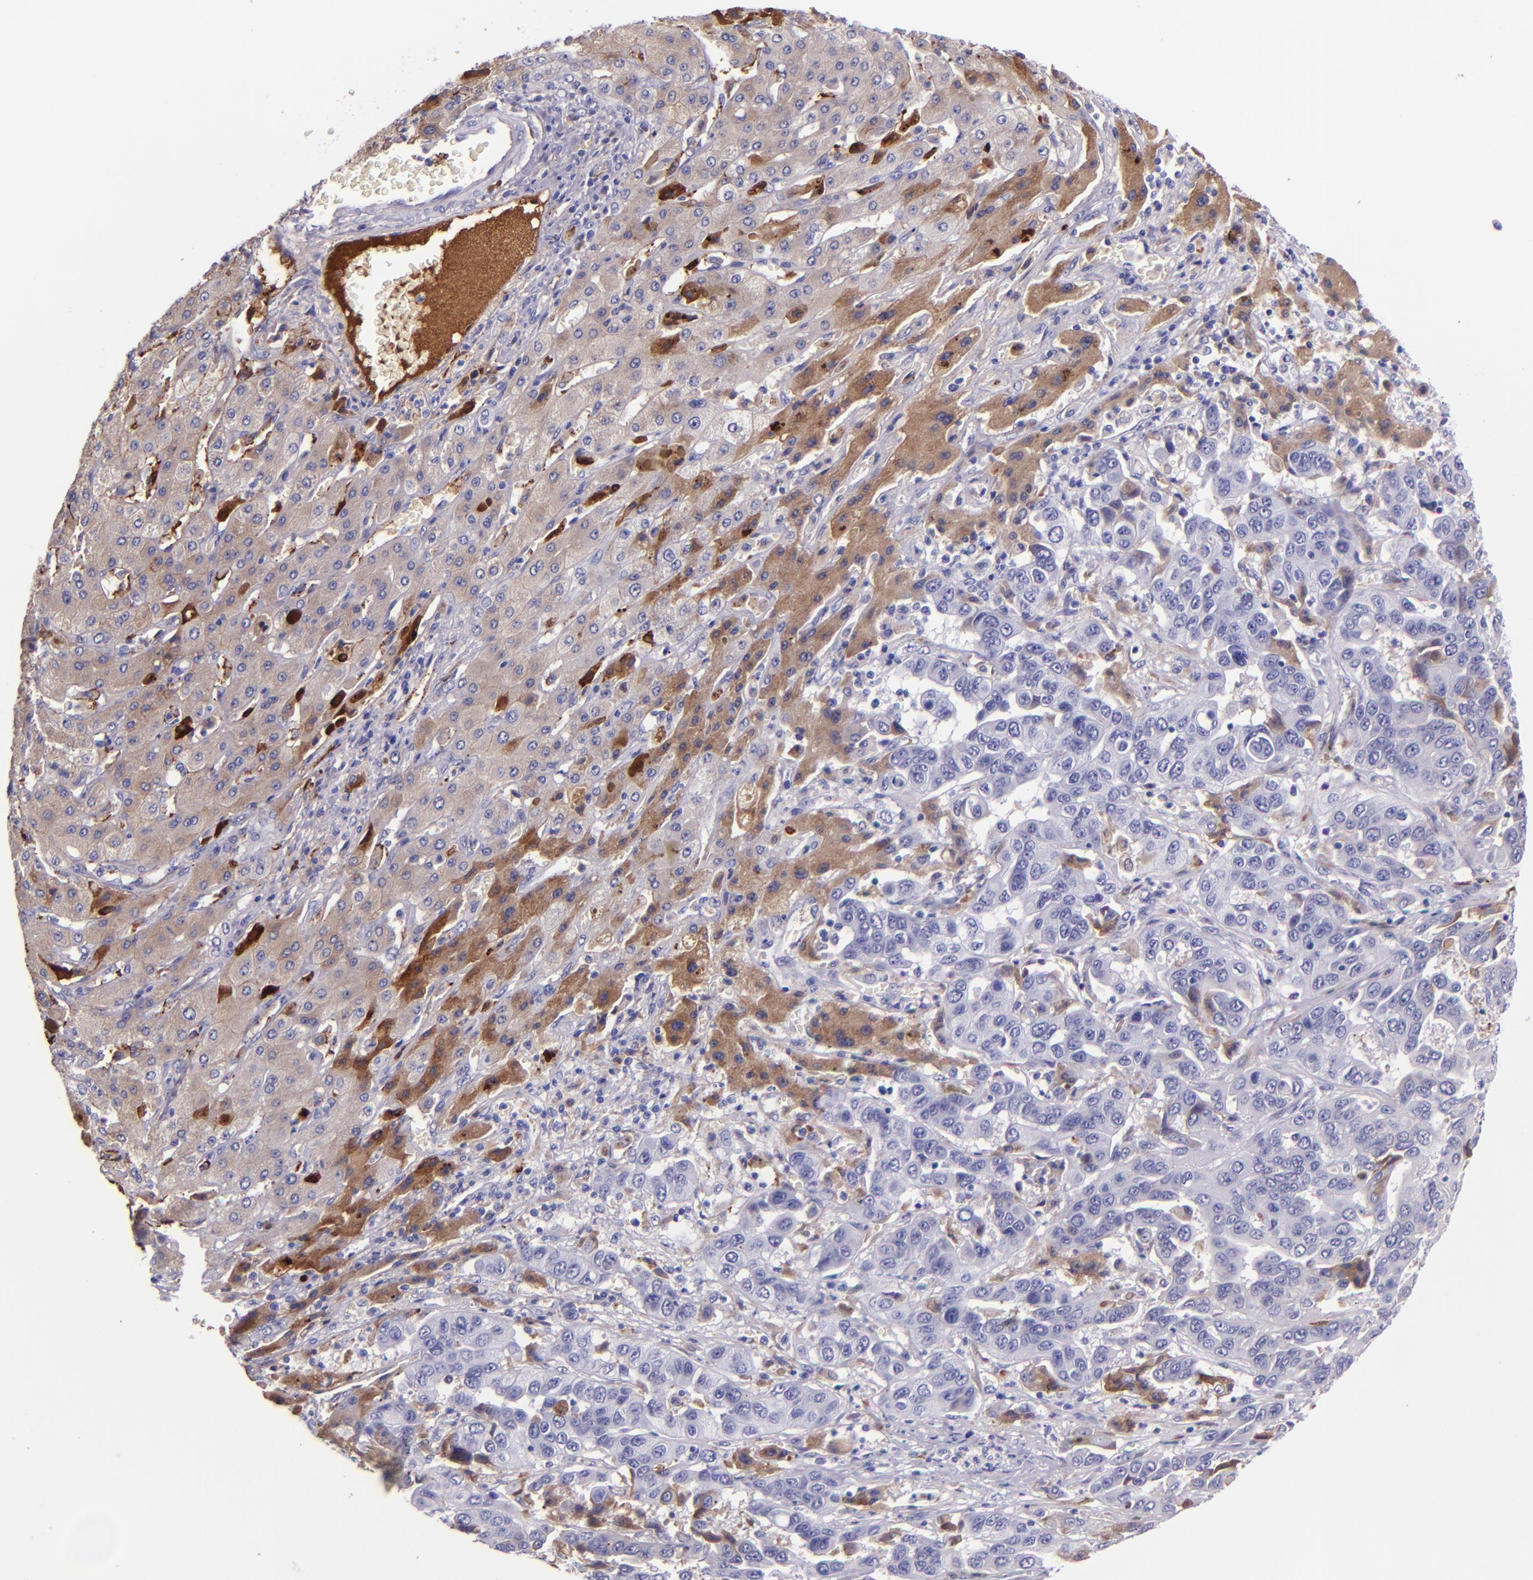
{"staining": {"intensity": "negative", "quantity": "none", "location": "none"}, "tissue": "liver cancer", "cell_type": "Tumor cells", "image_type": "cancer", "snomed": [{"axis": "morphology", "description": "Cholangiocarcinoma"}, {"axis": "topography", "description": "Liver"}], "caption": "Liver cancer (cholangiocarcinoma) stained for a protein using IHC demonstrates no positivity tumor cells.", "gene": "KNG1", "patient": {"sex": "female", "age": 52}}